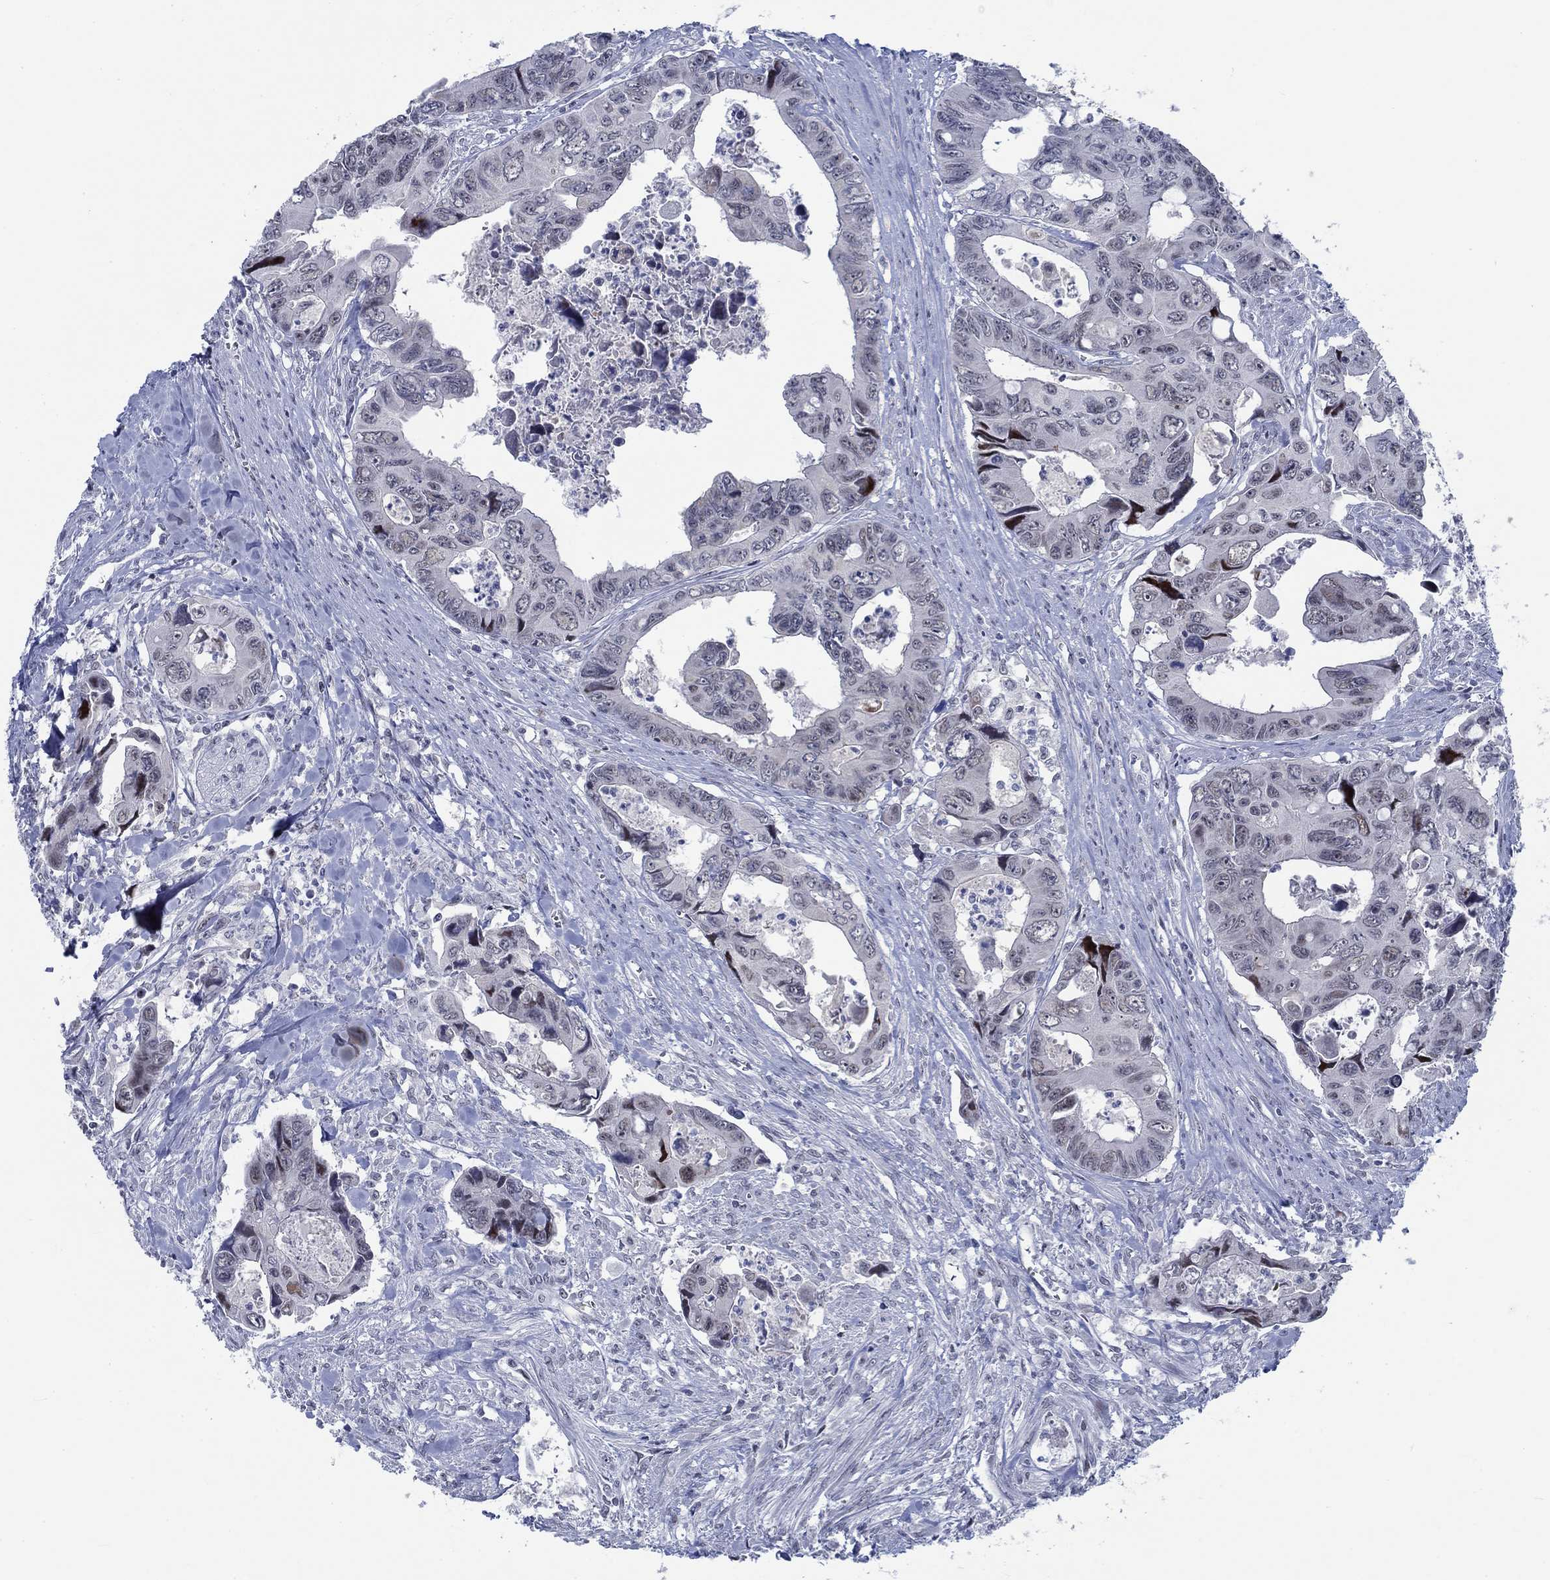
{"staining": {"intensity": "negative", "quantity": "none", "location": "none"}, "tissue": "colorectal cancer", "cell_type": "Tumor cells", "image_type": "cancer", "snomed": [{"axis": "morphology", "description": "Adenocarcinoma, NOS"}, {"axis": "topography", "description": "Rectum"}], "caption": "Tumor cells show no significant protein staining in colorectal cancer.", "gene": "NEU3", "patient": {"sex": "male", "age": 62}}